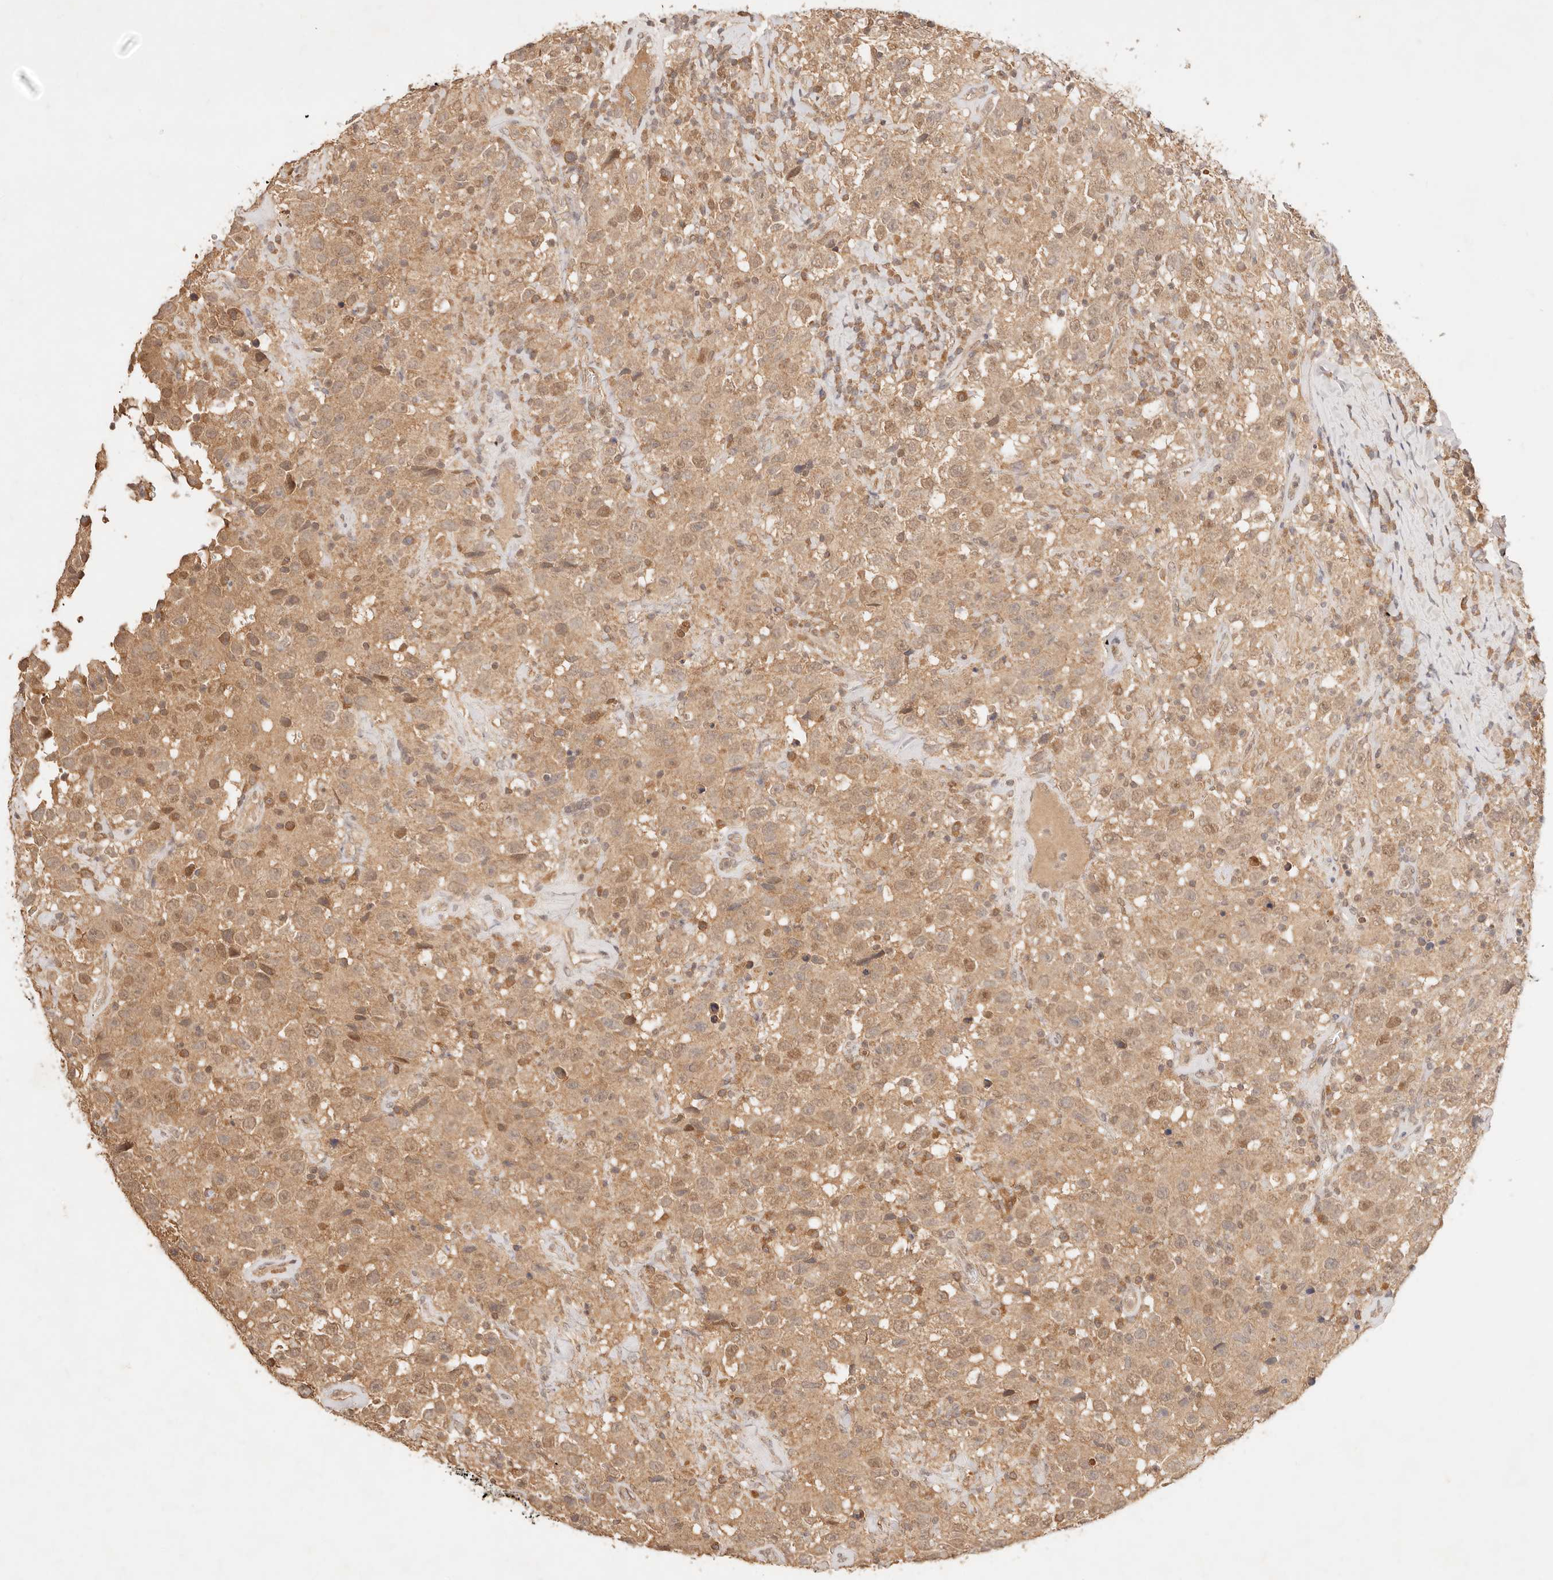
{"staining": {"intensity": "moderate", "quantity": ">75%", "location": "cytoplasmic/membranous,nuclear"}, "tissue": "testis cancer", "cell_type": "Tumor cells", "image_type": "cancer", "snomed": [{"axis": "morphology", "description": "Seminoma, NOS"}, {"axis": "topography", "description": "Testis"}], "caption": "This micrograph demonstrates seminoma (testis) stained with immunohistochemistry (IHC) to label a protein in brown. The cytoplasmic/membranous and nuclear of tumor cells show moderate positivity for the protein. Nuclei are counter-stained blue.", "gene": "TRIM11", "patient": {"sex": "male", "age": 41}}